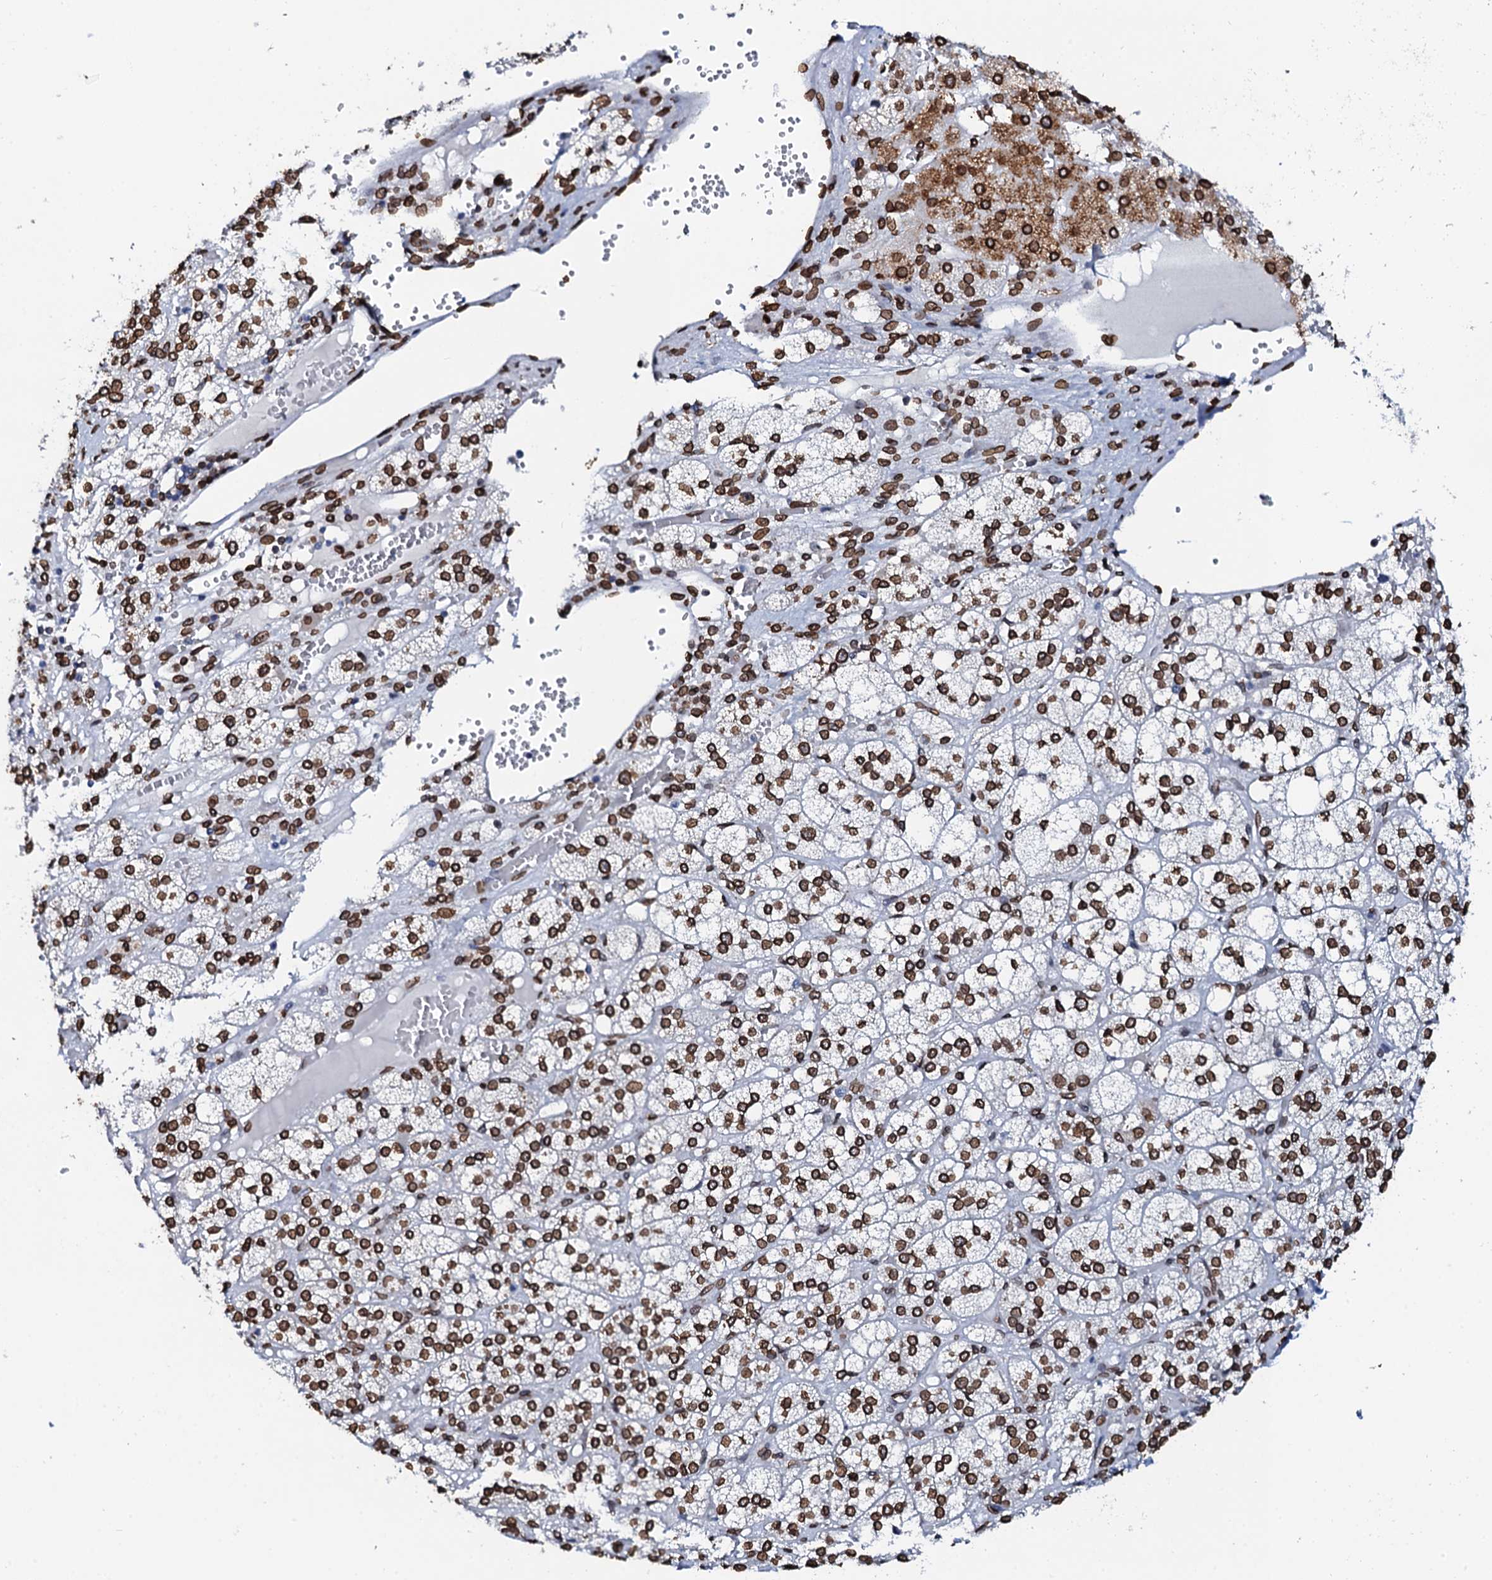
{"staining": {"intensity": "strong", "quantity": ">75%", "location": "cytoplasmic/membranous,nuclear"}, "tissue": "adrenal gland", "cell_type": "Glandular cells", "image_type": "normal", "snomed": [{"axis": "morphology", "description": "Normal tissue, NOS"}, {"axis": "topography", "description": "Adrenal gland"}], "caption": "Adrenal gland stained with DAB IHC shows high levels of strong cytoplasmic/membranous,nuclear expression in approximately >75% of glandular cells.", "gene": "KATNAL2", "patient": {"sex": "female", "age": 61}}